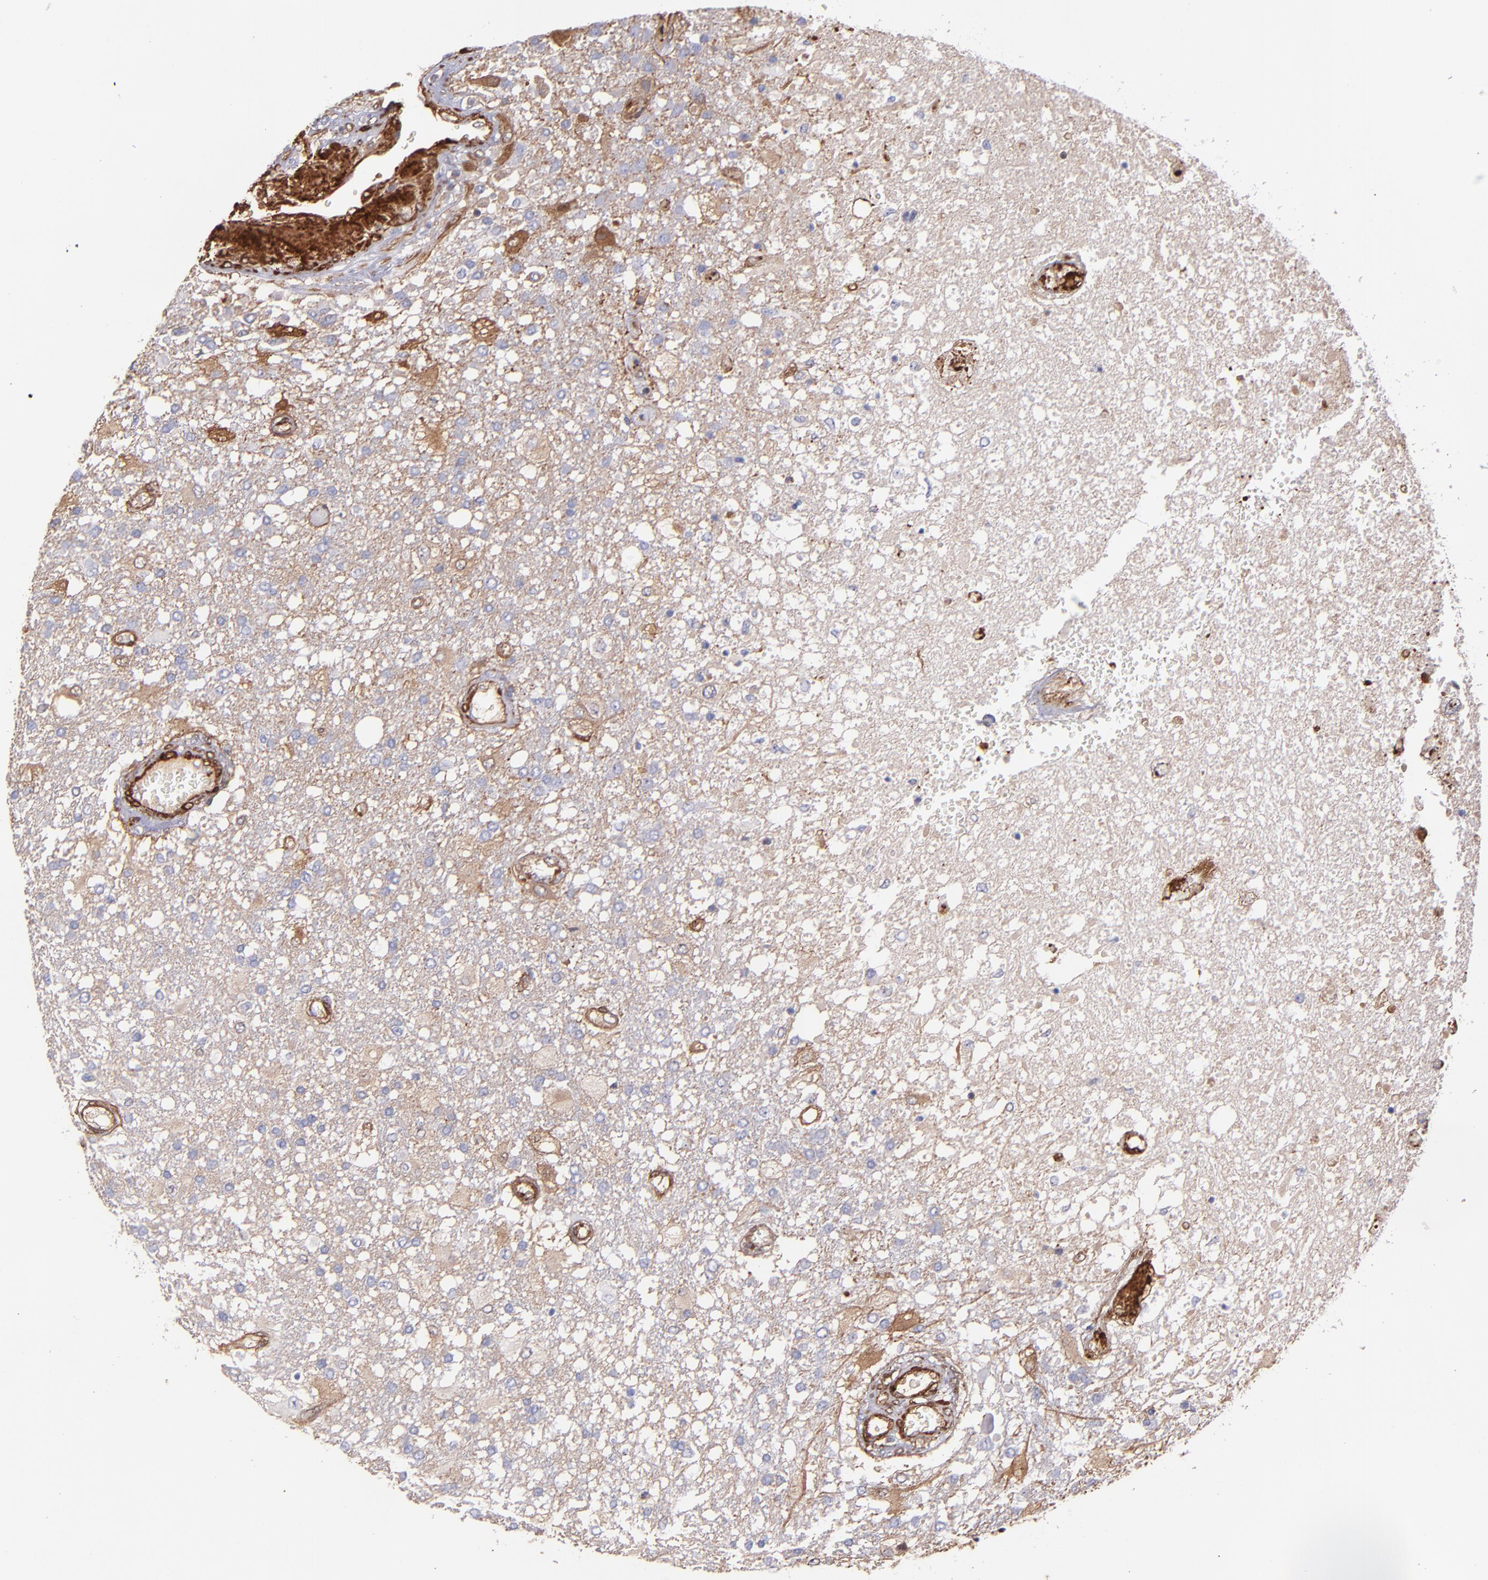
{"staining": {"intensity": "weak", "quantity": "25%-75%", "location": "cytoplasmic/membranous"}, "tissue": "glioma", "cell_type": "Tumor cells", "image_type": "cancer", "snomed": [{"axis": "morphology", "description": "Glioma, malignant, High grade"}, {"axis": "topography", "description": "Cerebral cortex"}], "caption": "IHC of malignant high-grade glioma shows low levels of weak cytoplasmic/membranous staining in about 25%-75% of tumor cells.", "gene": "VCL", "patient": {"sex": "male", "age": 79}}